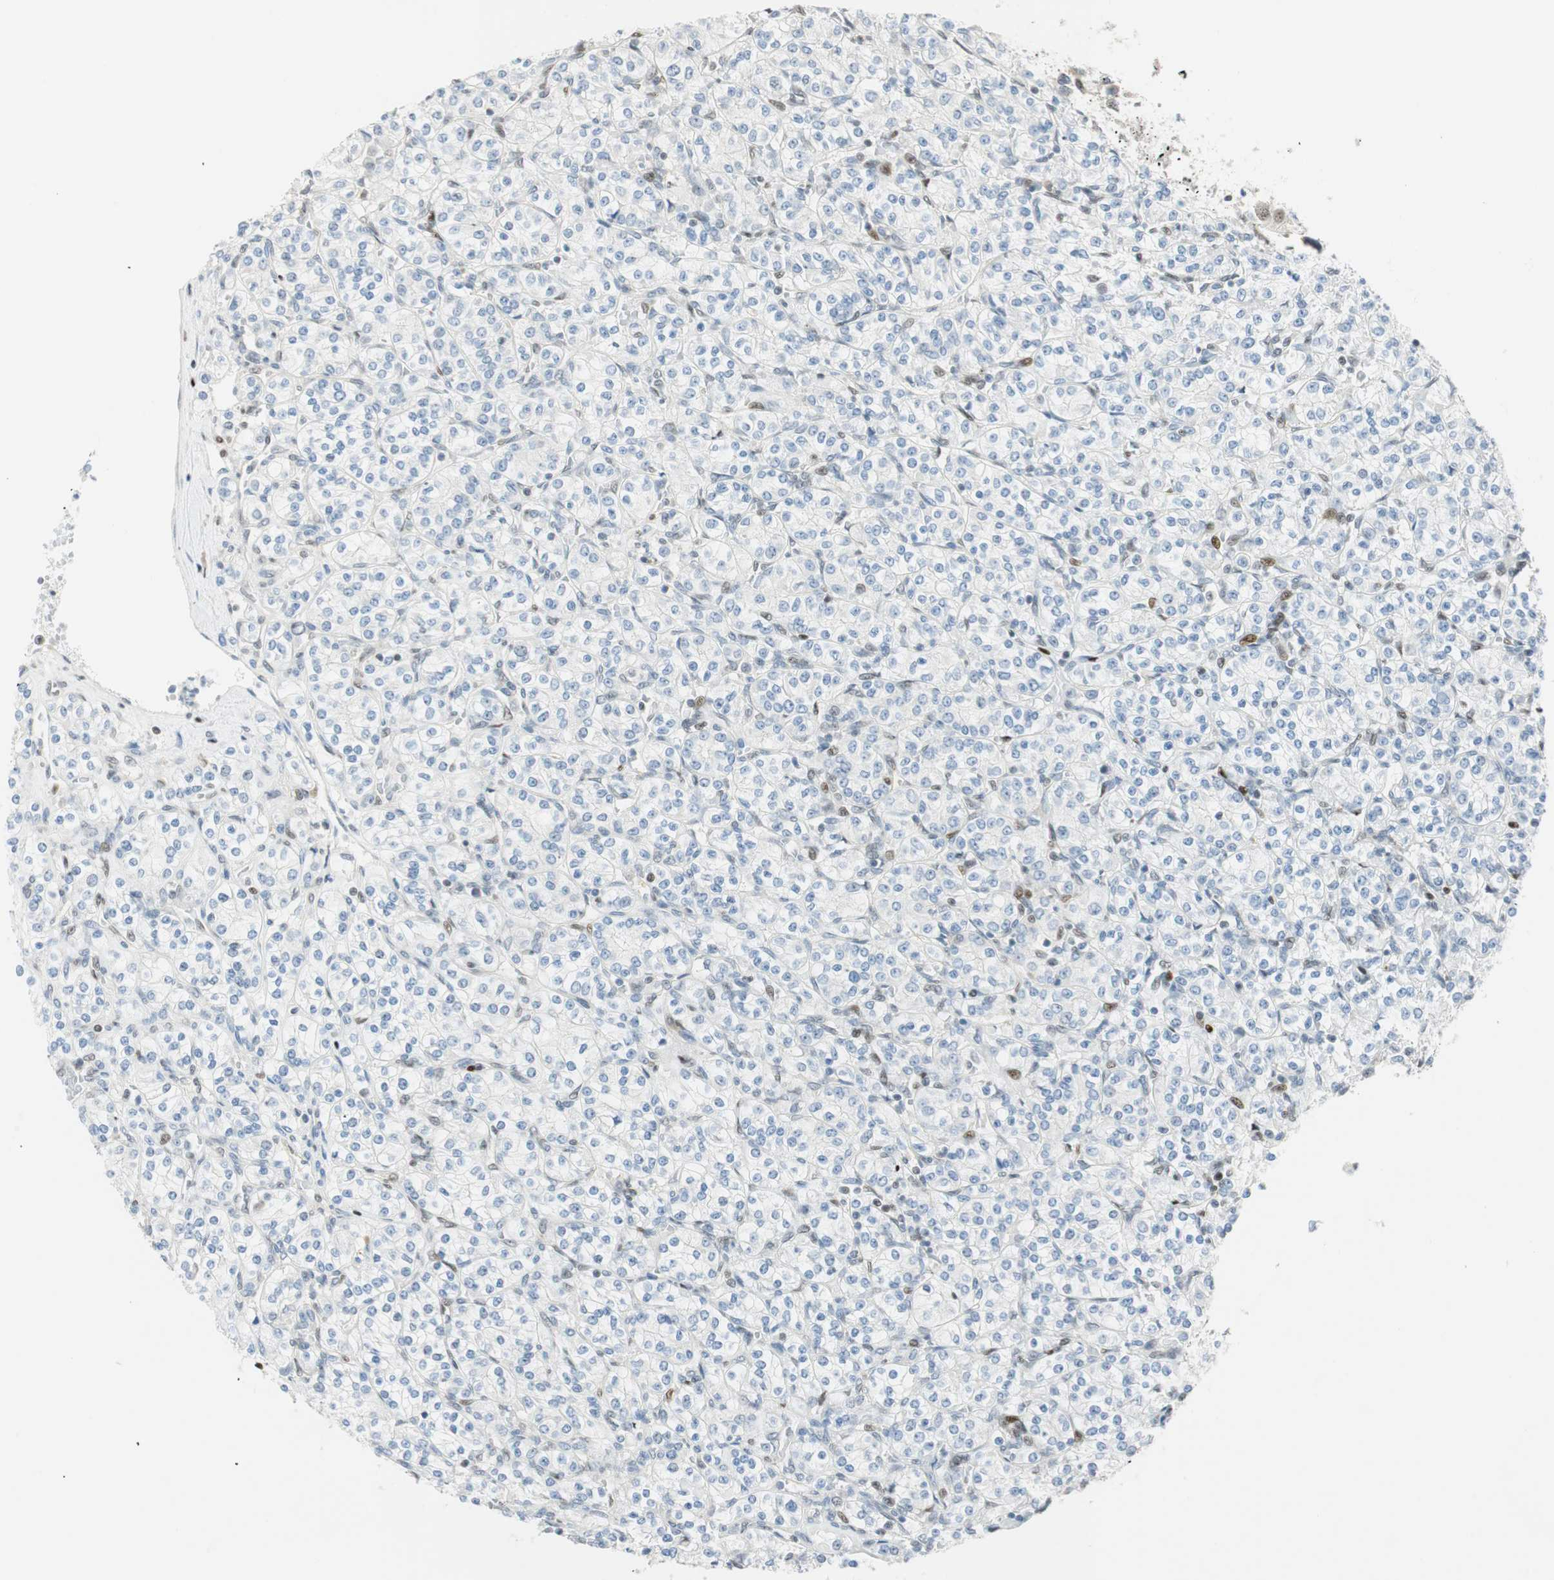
{"staining": {"intensity": "negative", "quantity": "none", "location": "none"}, "tissue": "renal cancer", "cell_type": "Tumor cells", "image_type": "cancer", "snomed": [{"axis": "morphology", "description": "Adenocarcinoma, NOS"}, {"axis": "topography", "description": "Kidney"}], "caption": "The IHC histopathology image has no significant positivity in tumor cells of renal adenocarcinoma tissue. (DAB (3,3'-diaminobenzidine) IHC visualized using brightfield microscopy, high magnification).", "gene": "MSX2", "patient": {"sex": "male", "age": 77}}